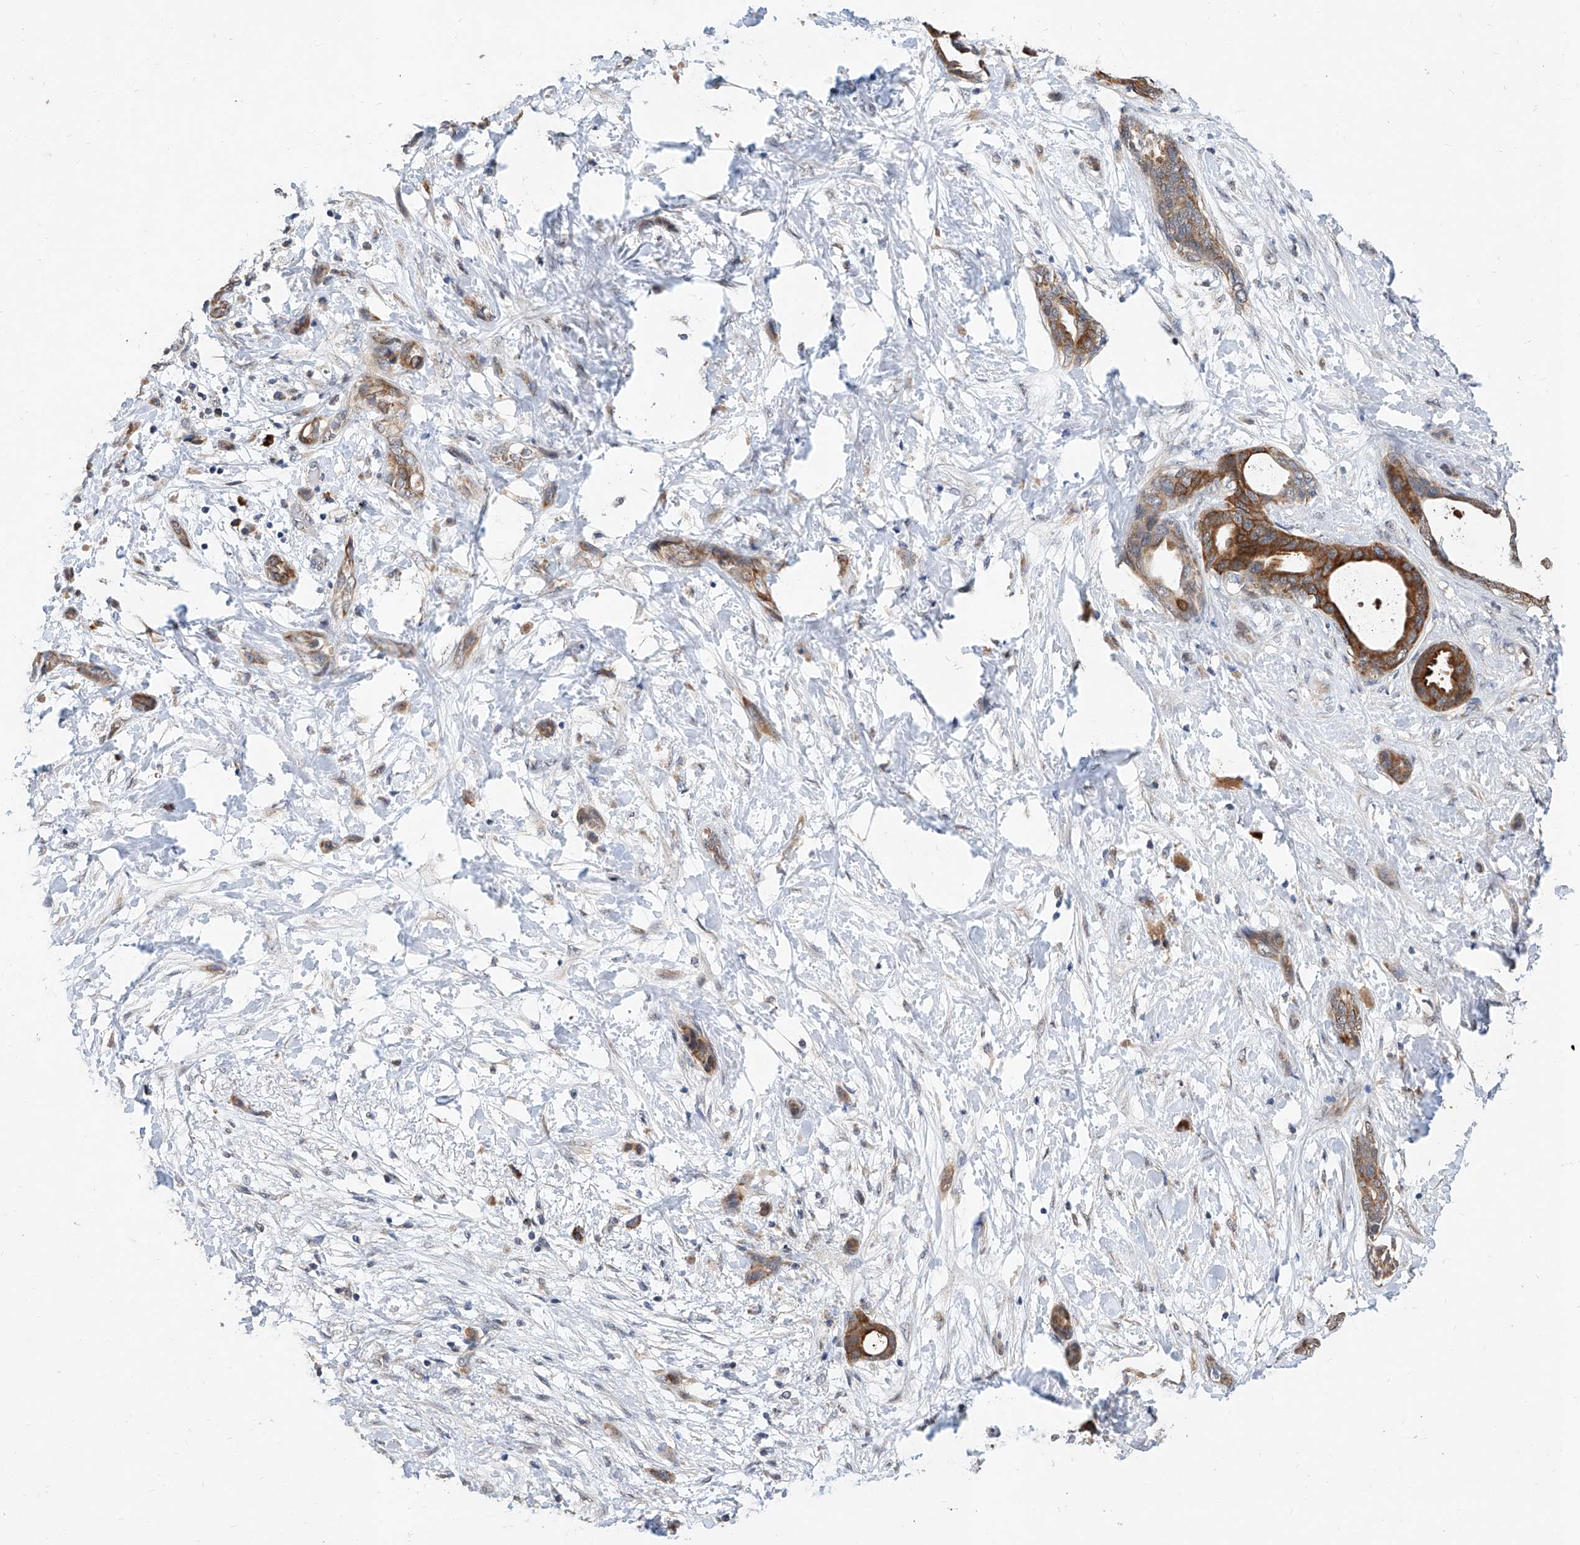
{"staining": {"intensity": "strong", "quantity": ">75%", "location": "cytoplasmic/membranous"}, "tissue": "pancreatic cancer", "cell_type": "Tumor cells", "image_type": "cancer", "snomed": [{"axis": "morphology", "description": "Normal tissue, NOS"}, {"axis": "morphology", "description": "Adenocarcinoma, NOS"}, {"axis": "topography", "description": "Pancreas"}, {"axis": "topography", "description": "Peripheral nerve tissue"}], "caption": "A micrograph showing strong cytoplasmic/membranous expression in approximately >75% of tumor cells in pancreatic cancer, as visualized by brown immunohistochemical staining.", "gene": "MFSD4B", "patient": {"sex": "female", "age": 63}}